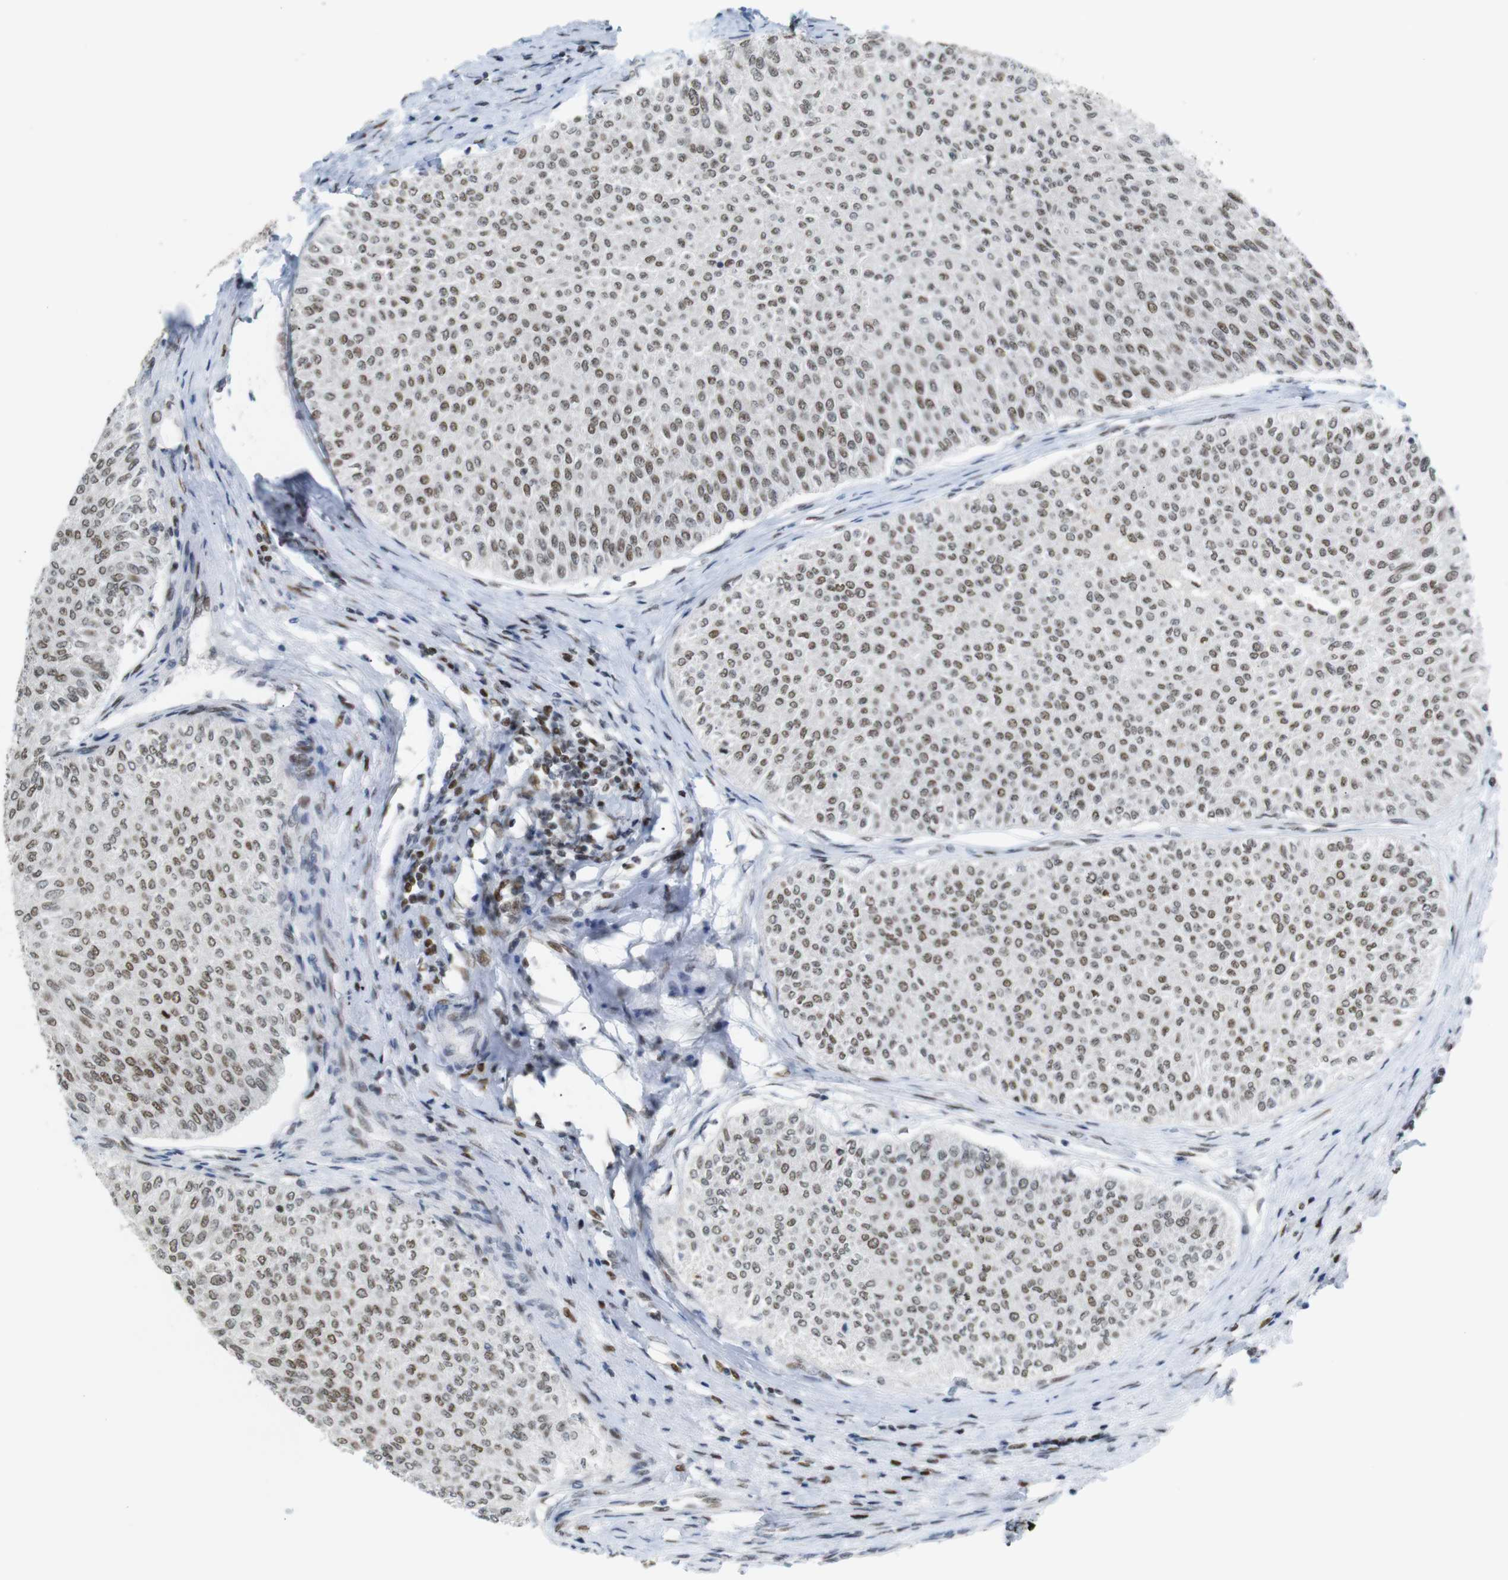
{"staining": {"intensity": "moderate", "quantity": ">75%", "location": "nuclear"}, "tissue": "urothelial cancer", "cell_type": "Tumor cells", "image_type": "cancer", "snomed": [{"axis": "morphology", "description": "Urothelial carcinoma, Low grade"}, {"axis": "topography", "description": "Urinary bladder"}], "caption": "Urothelial carcinoma (low-grade) tissue reveals moderate nuclear expression in approximately >75% of tumor cells", "gene": "RIOX2", "patient": {"sex": "male", "age": 78}}